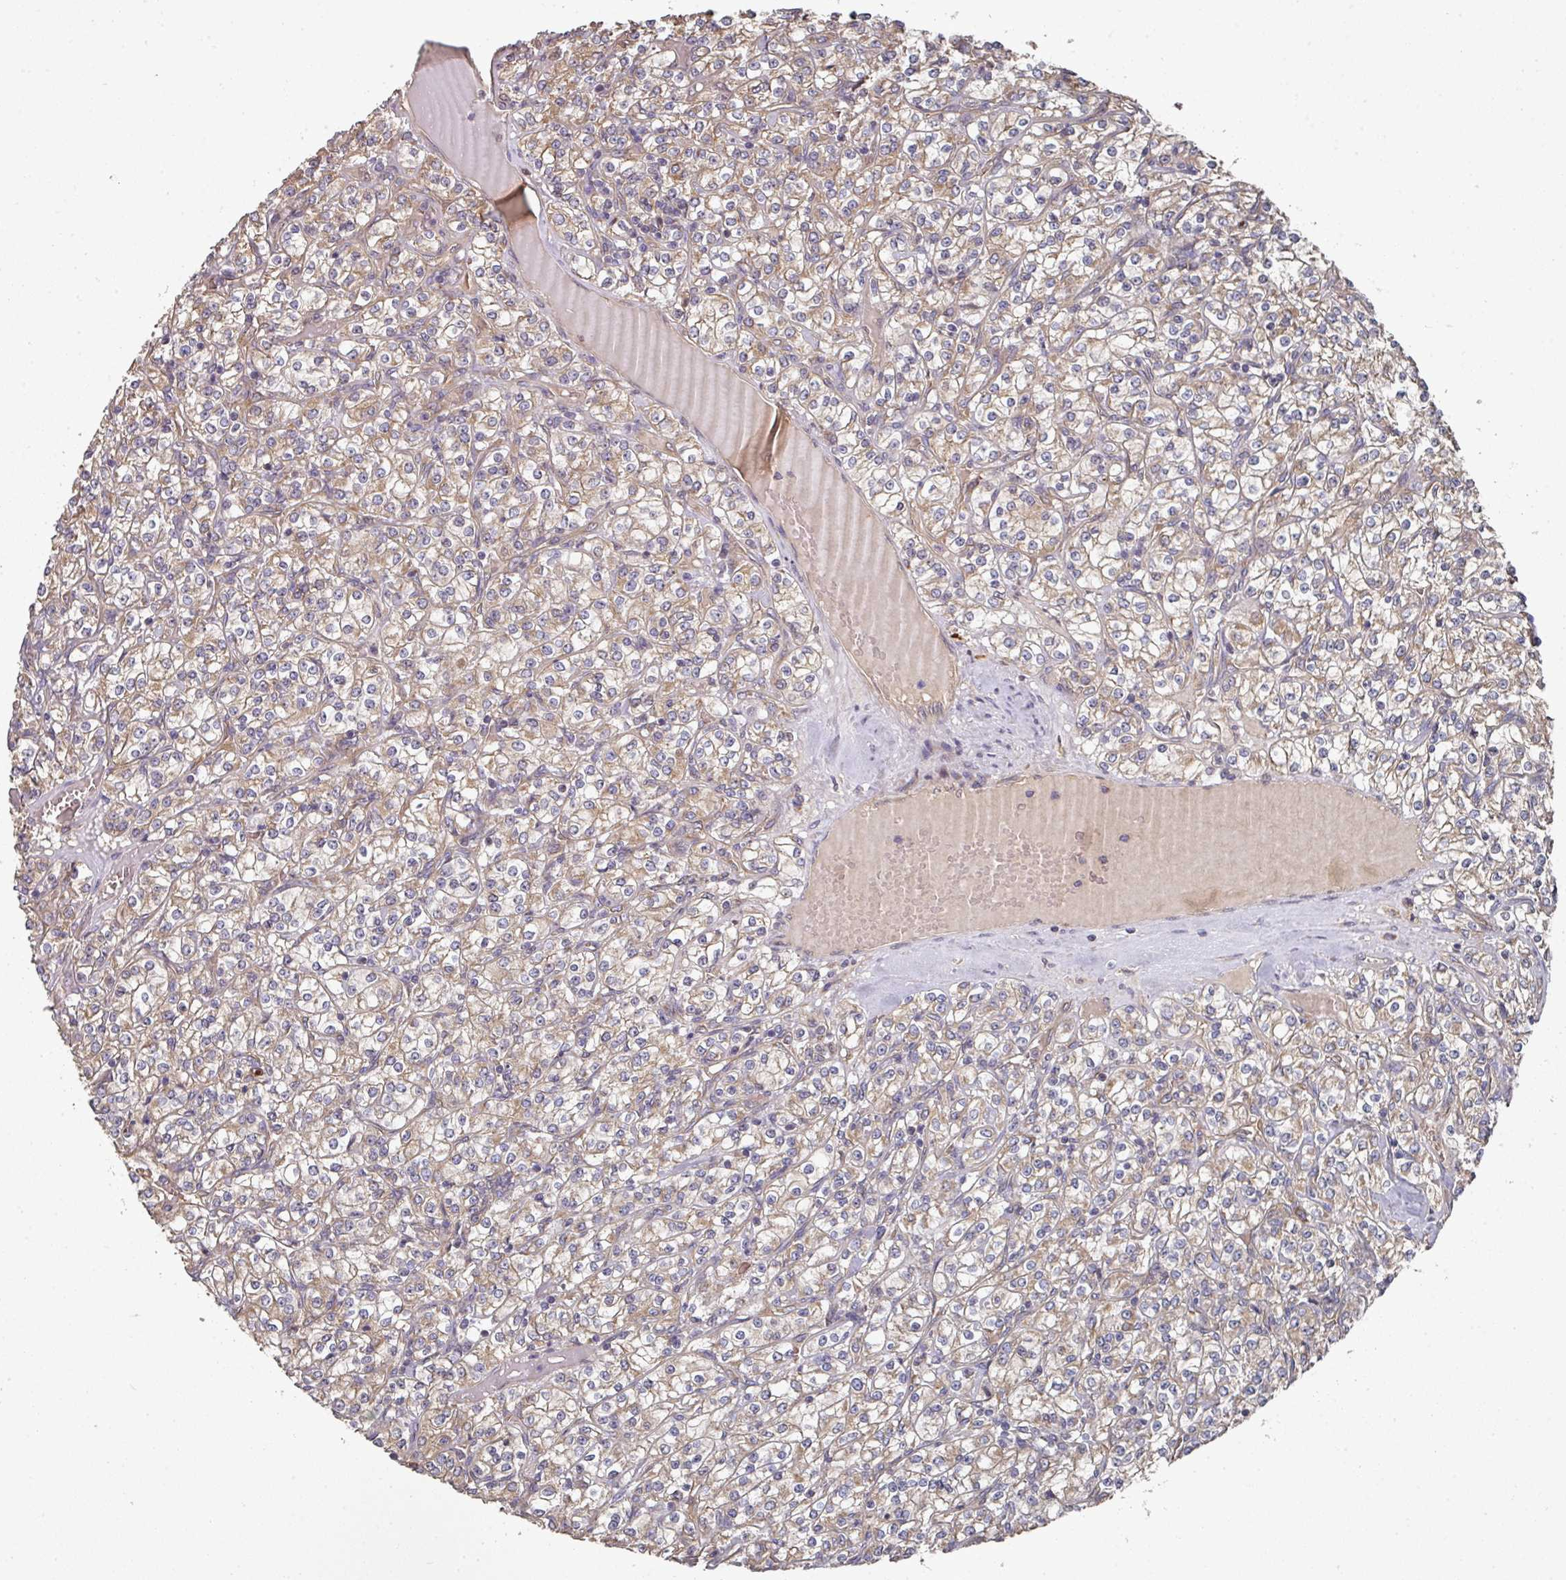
{"staining": {"intensity": "weak", "quantity": ">75%", "location": "cytoplasmic/membranous"}, "tissue": "renal cancer", "cell_type": "Tumor cells", "image_type": "cancer", "snomed": [{"axis": "morphology", "description": "Adenocarcinoma, NOS"}, {"axis": "topography", "description": "Kidney"}], "caption": "A brown stain labels weak cytoplasmic/membranous expression of a protein in renal cancer tumor cells.", "gene": "EDEM2", "patient": {"sex": "male", "age": 77}}